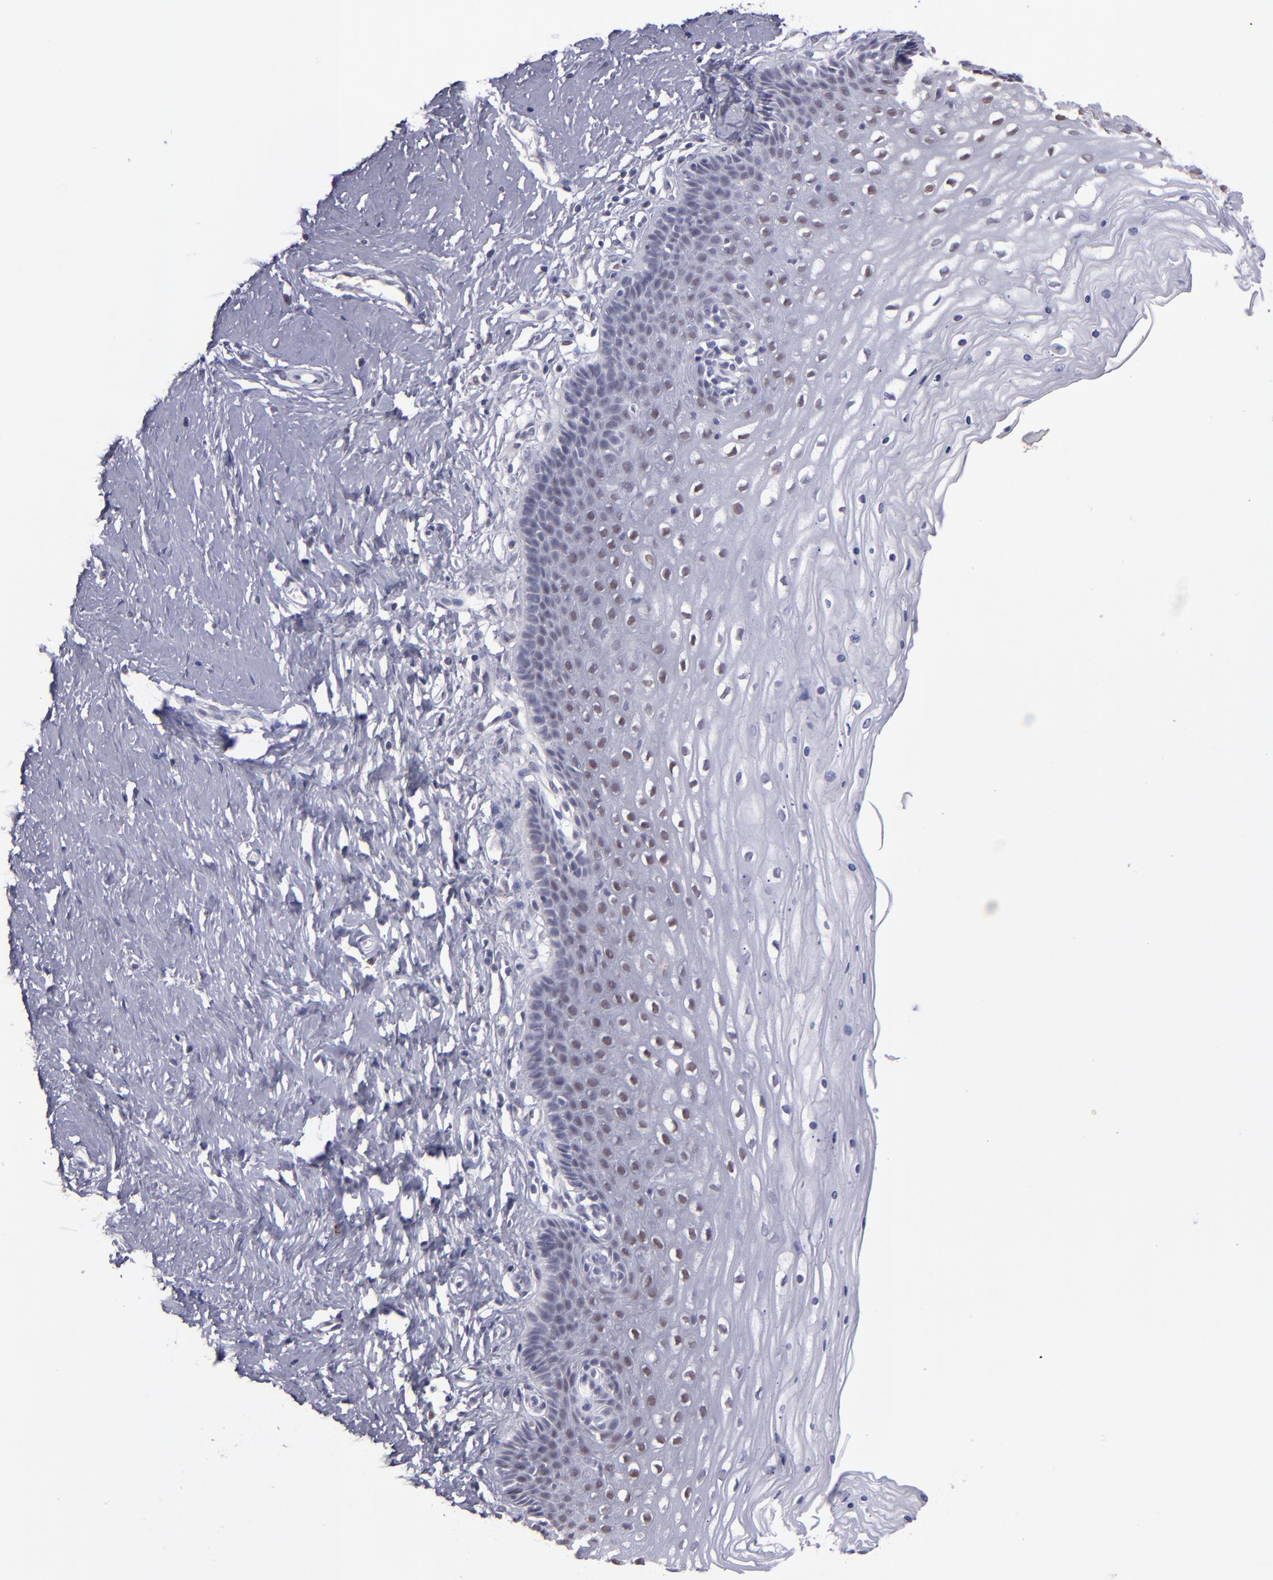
{"staining": {"intensity": "weak", "quantity": "<25%", "location": "nuclear"}, "tissue": "cervix", "cell_type": "Glandular cells", "image_type": "normal", "snomed": [{"axis": "morphology", "description": "Normal tissue, NOS"}, {"axis": "topography", "description": "Cervix"}], "caption": "This is an immunohistochemistry histopathology image of benign cervix. There is no positivity in glandular cells.", "gene": "OTUB2", "patient": {"sex": "female", "age": 39}}